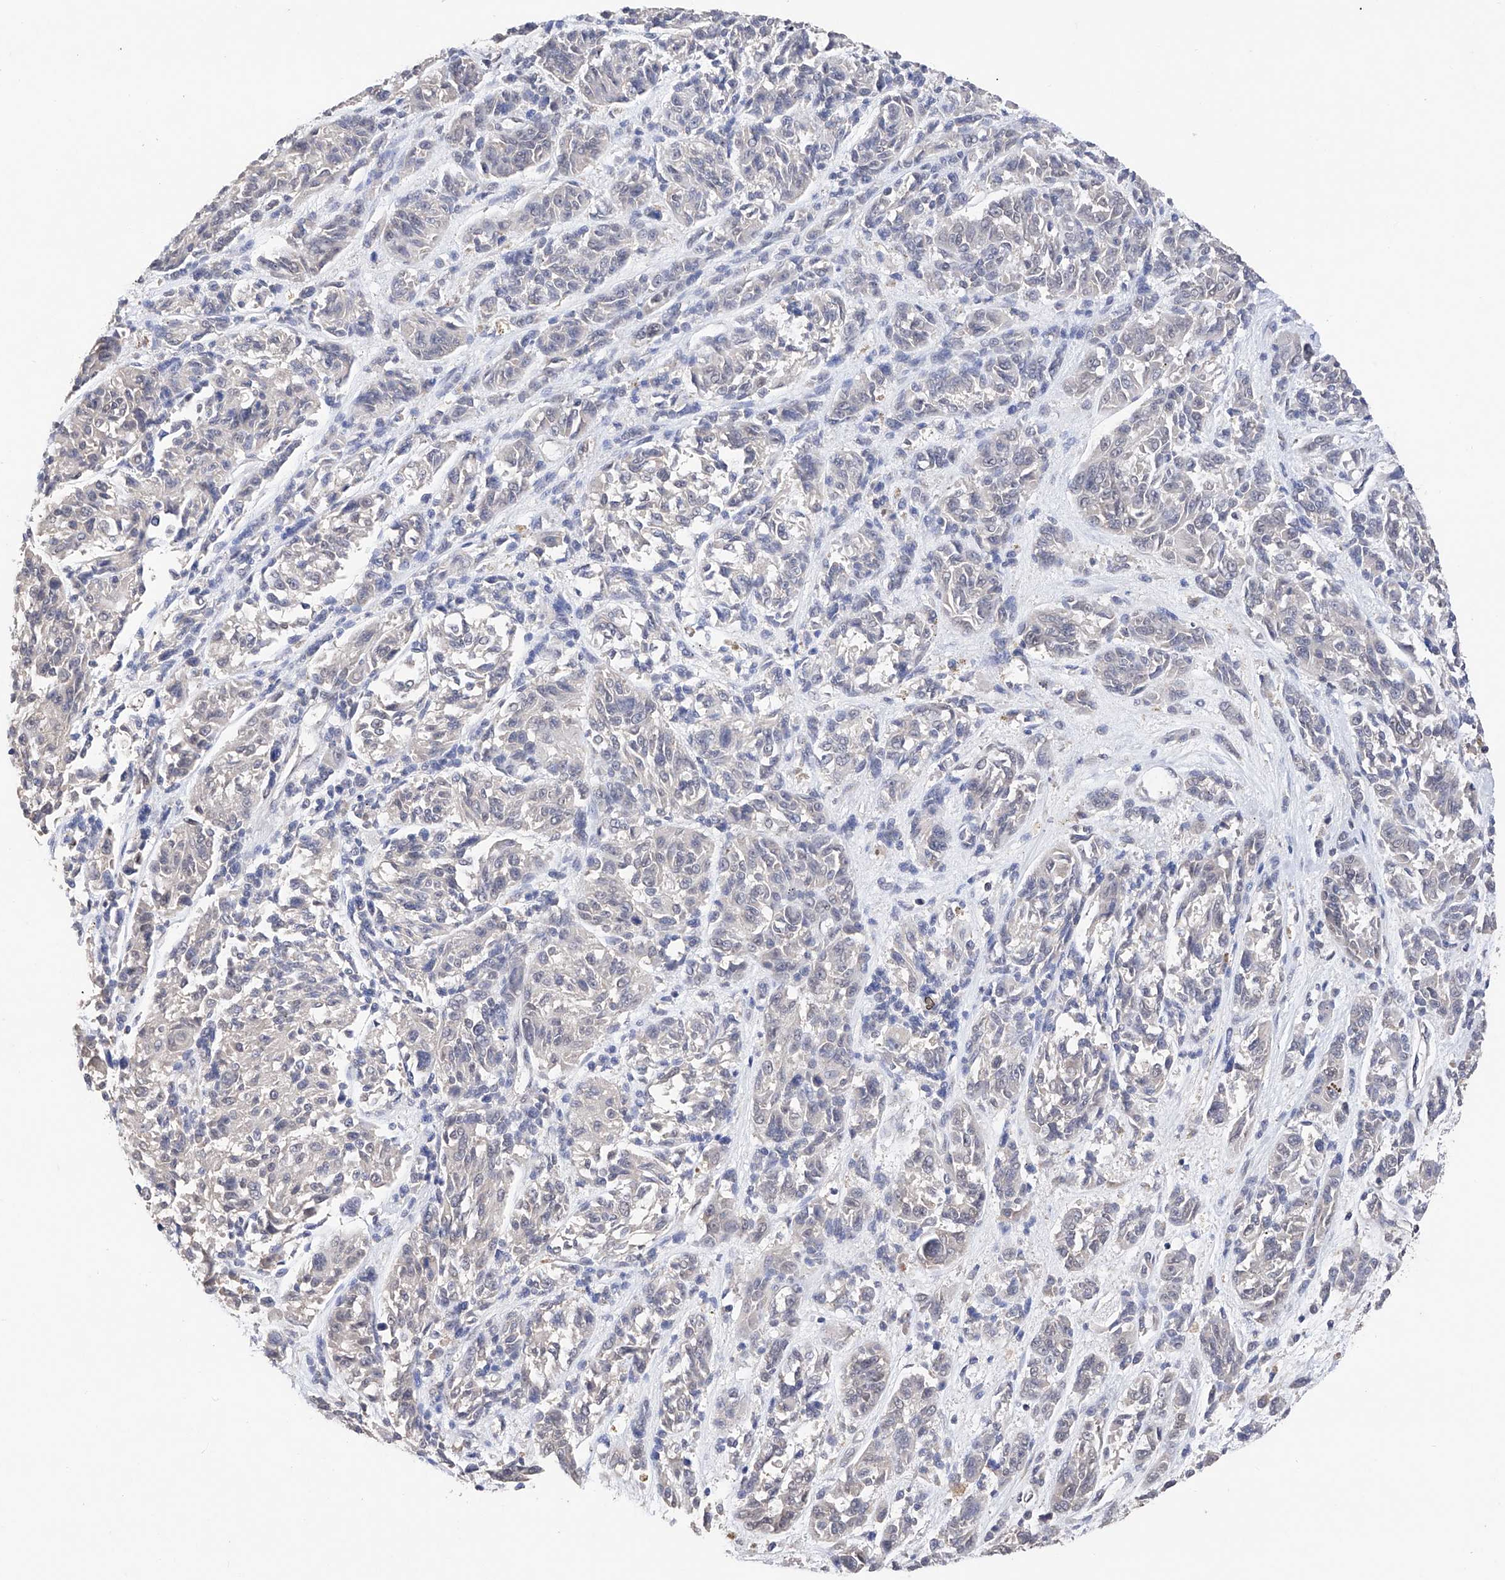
{"staining": {"intensity": "negative", "quantity": "none", "location": "none"}, "tissue": "melanoma", "cell_type": "Tumor cells", "image_type": "cancer", "snomed": [{"axis": "morphology", "description": "Malignant melanoma, NOS"}, {"axis": "topography", "description": "Skin"}], "caption": "The image demonstrates no staining of tumor cells in melanoma.", "gene": "DMAP1", "patient": {"sex": "male", "age": 53}}